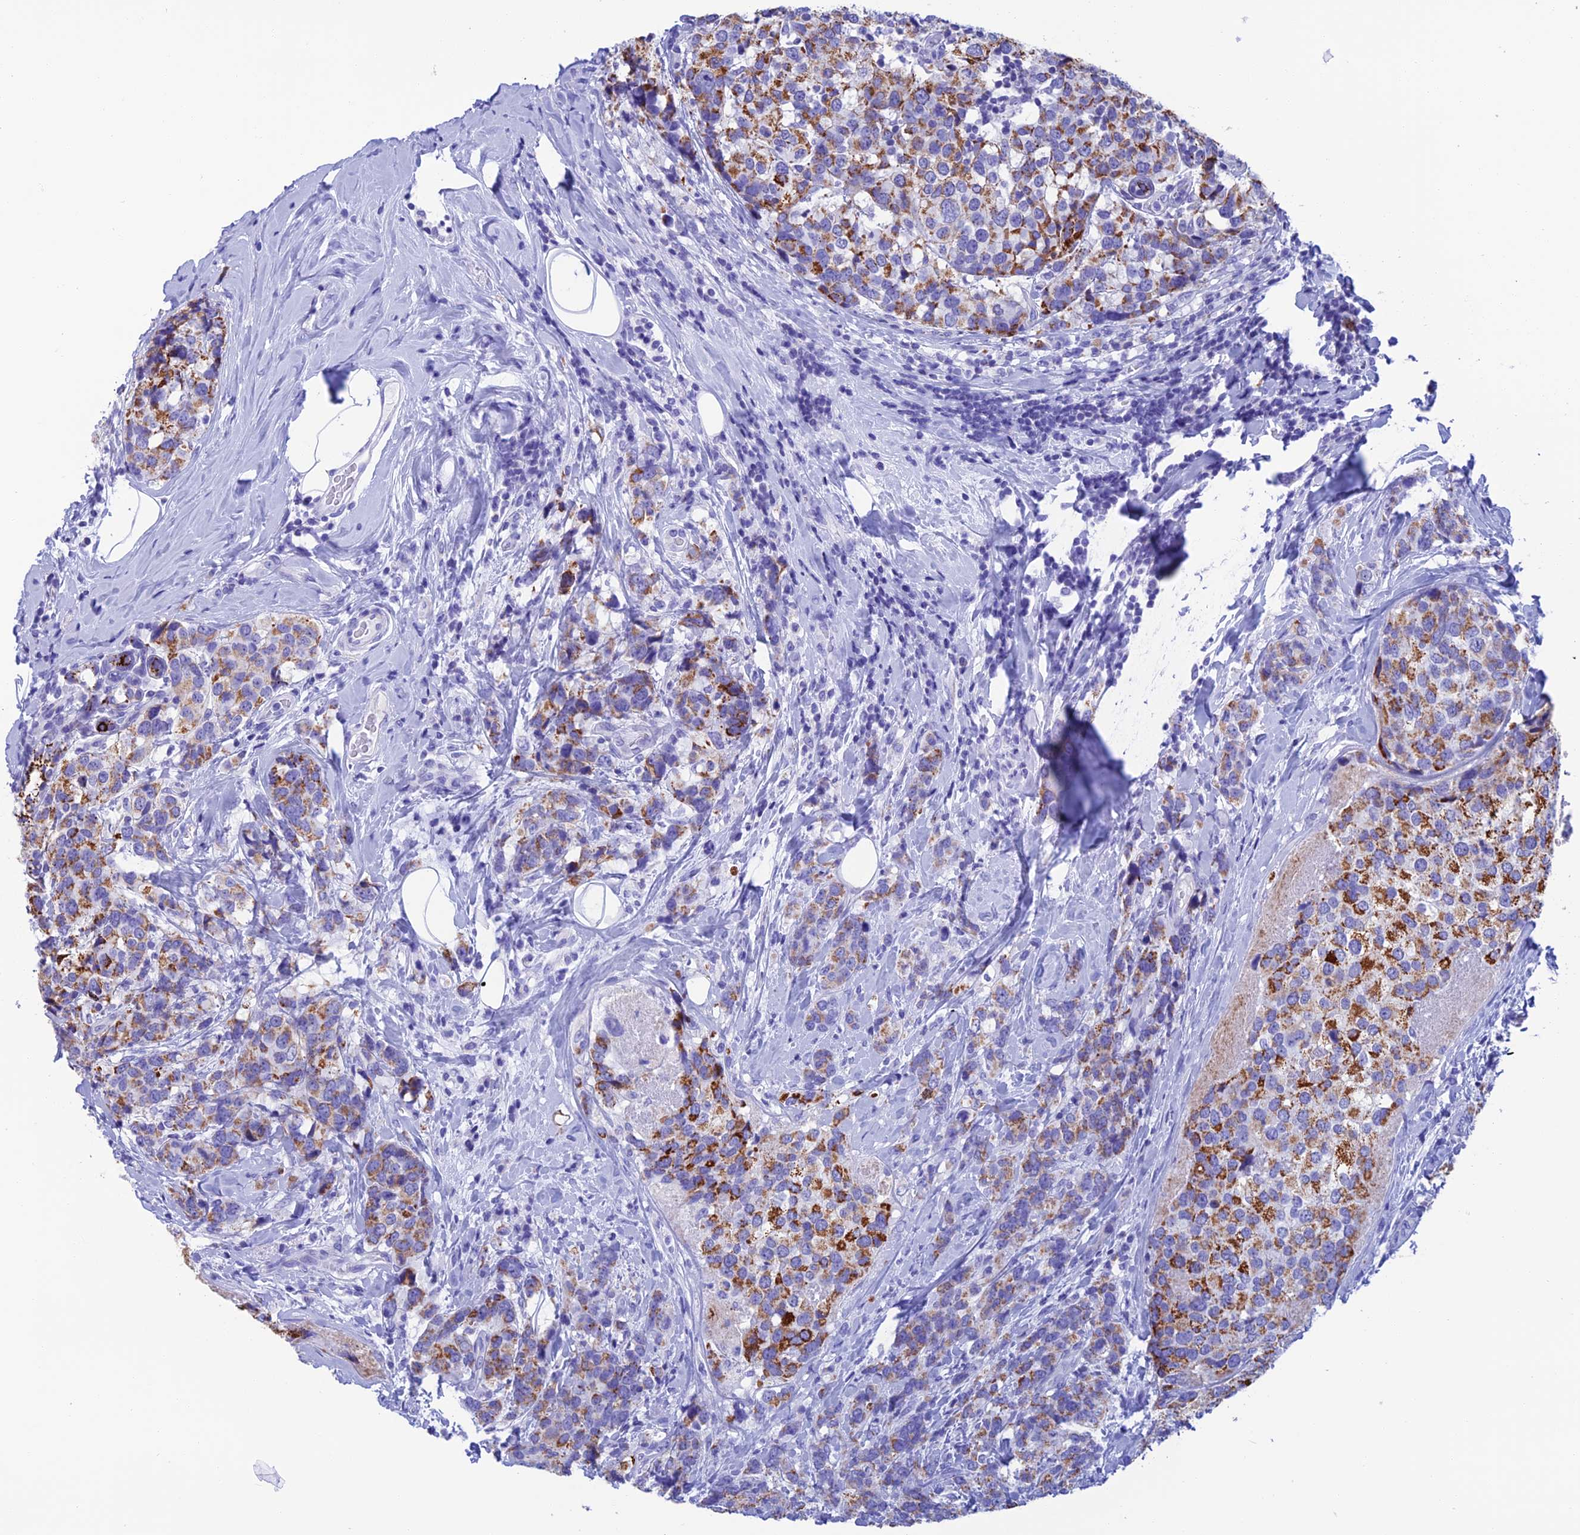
{"staining": {"intensity": "strong", "quantity": "25%-75%", "location": "cytoplasmic/membranous"}, "tissue": "breast cancer", "cell_type": "Tumor cells", "image_type": "cancer", "snomed": [{"axis": "morphology", "description": "Lobular carcinoma"}, {"axis": "topography", "description": "Breast"}], "caption": "An IHC micrograph of neoplastic tissue is shown. Protein staining in brown labels strong cytoplasmic/membranous positivity in breast lobular carcinoma within tumor cells.", "gene": "NXPE4", "patient": {"sex": "female", "age": 59}}